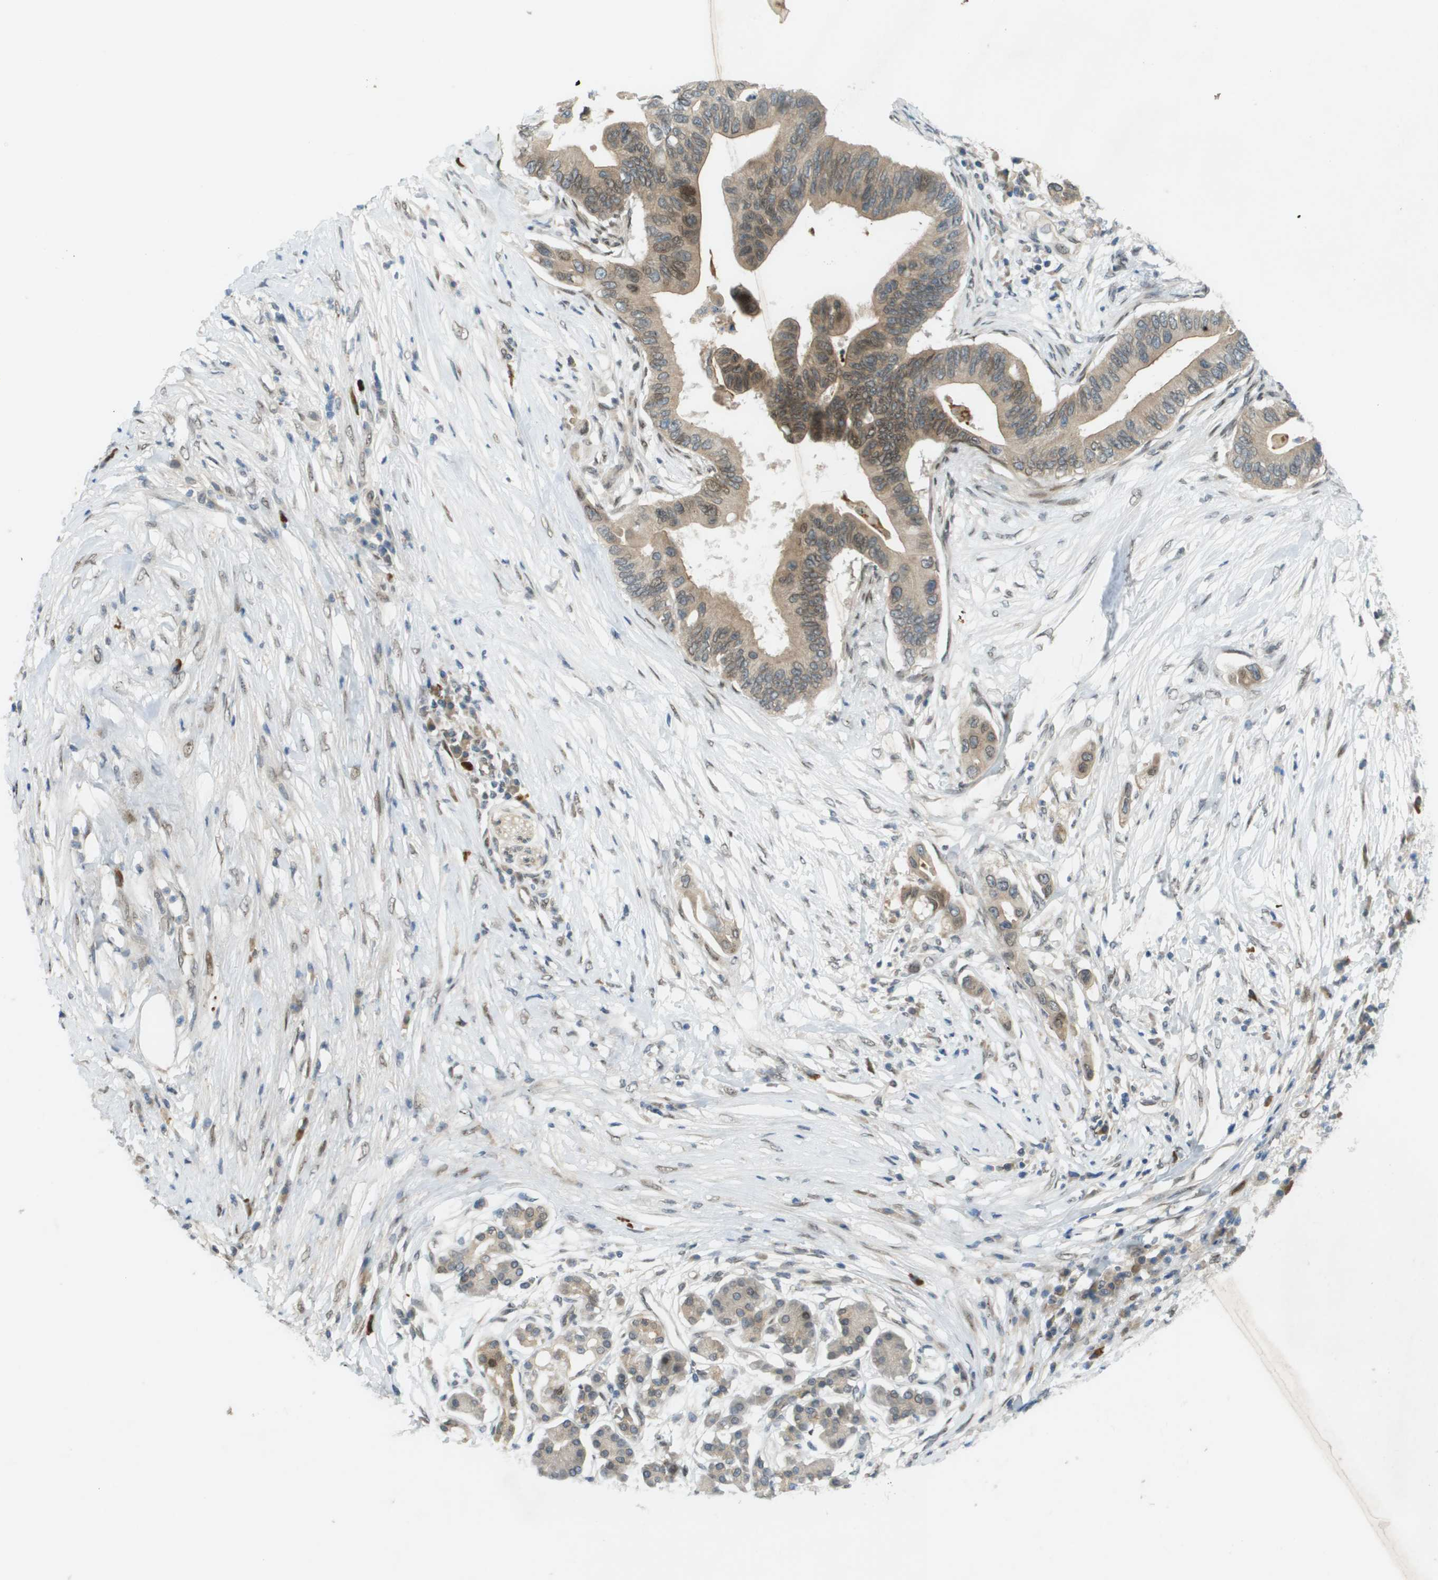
{"staining": {"intensity": "weak", "quantity": ">75%", "location": "cytoplasmic/membranous,nuclear"}, "tissue": "pancreatic cancer", "cell_type": "Tumor cells", "image_type": "cancer", "snomed": [{"axis": "morphology", "description": "Adenocarcinoma, NOS"}, {"axis": "topography", "description": "Pancreas"}], "caption": "This is a photomicrograph of IHC staining of adenocarcinoma (pancreatic), which shows weak positivity in the cytoplasmic/membranous and nuclear of tumor cells.", "gene": "CACNB4", "patient": {"sex": "male", "age": 77}}